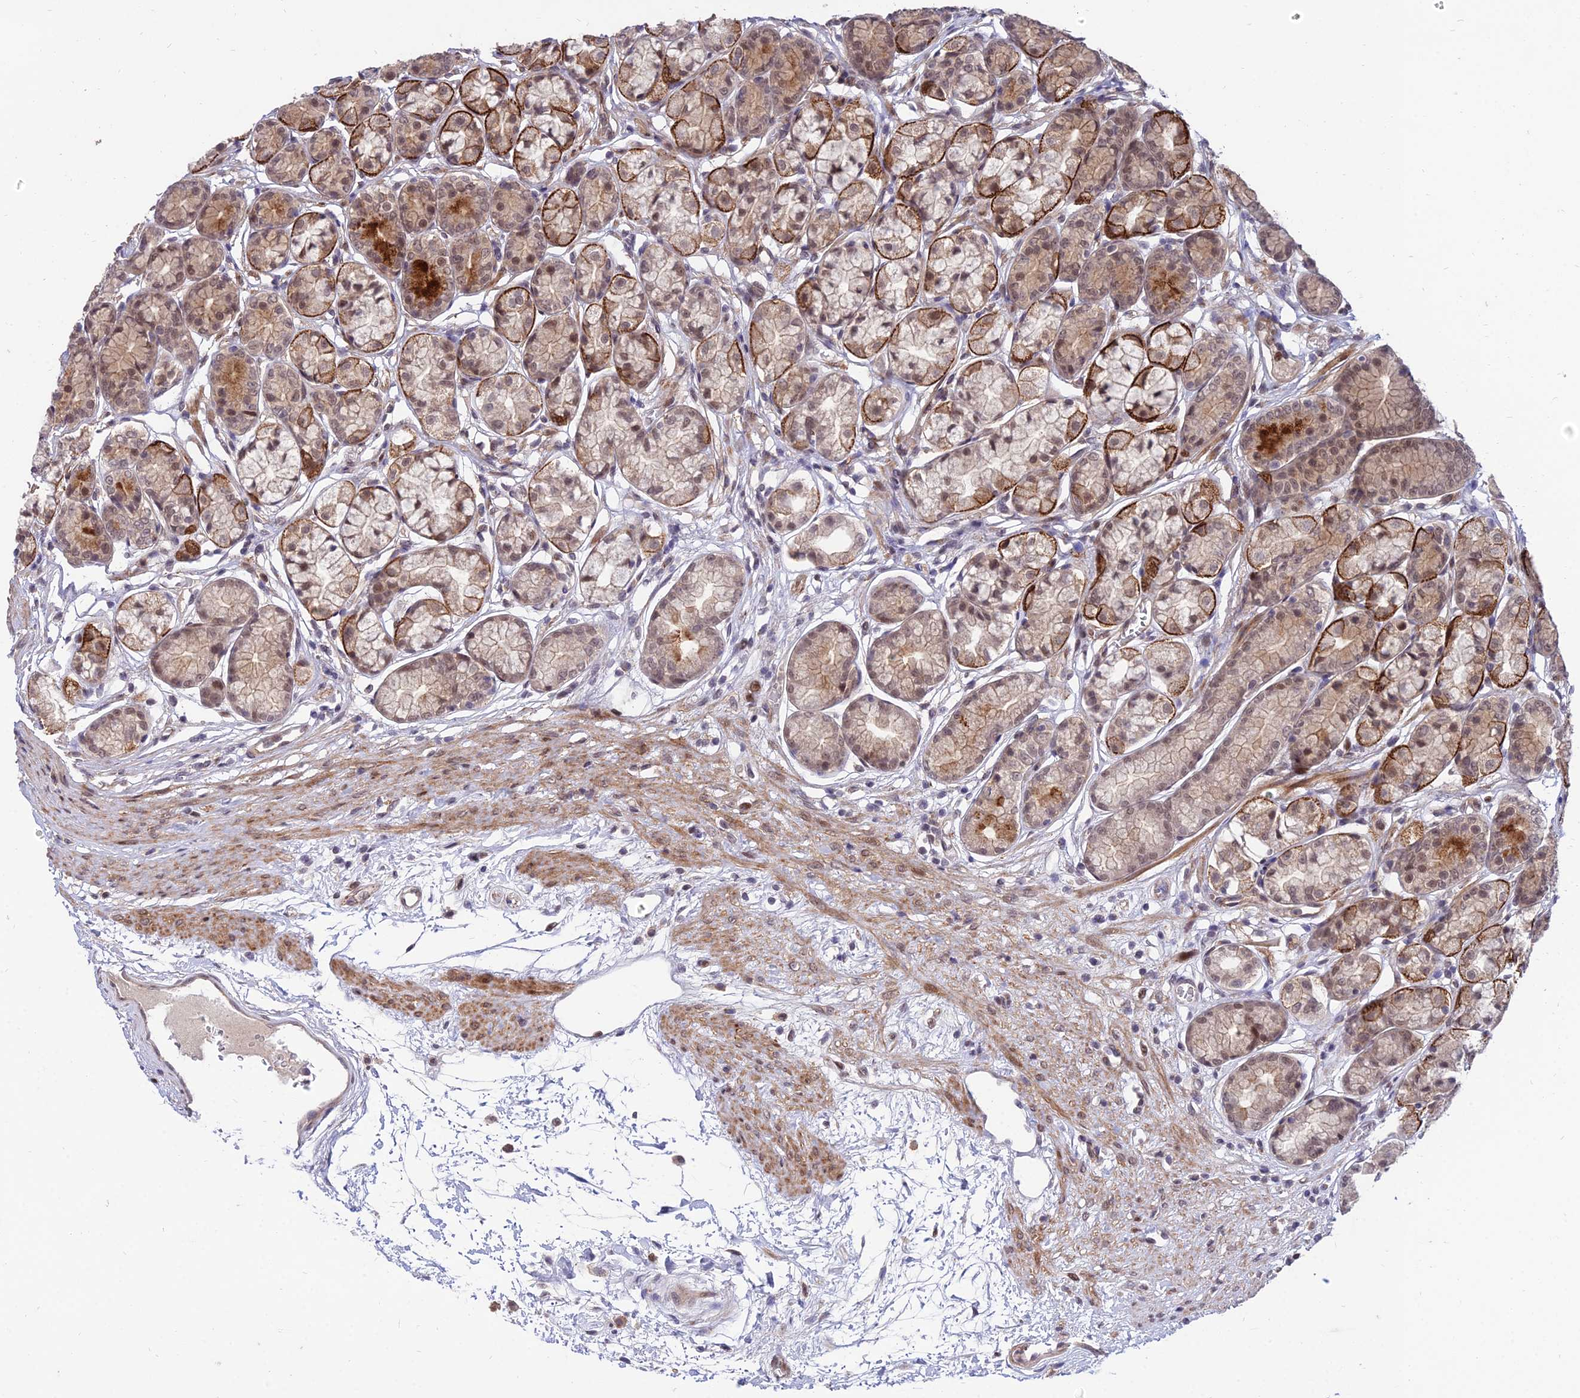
{"staining": {"intensity": "strong", "quantity": "25%-75%", "location": "cytoplasmic/membranous,nuclear"}, "tissue": "stomach", "cell_type": "Glandular cells", "image_type": "normal", "snomed": [{"axis": "morphology", "description": "Normal tissue, NOS"}, {"axis": "morphology", "description": "Adenocarcinoma, NOS"}, {"axis": "morphology", "description": "Adenocarcinoma, High grade"}, {"axis": "topography", "description": "Stomach, upper"}, {"axis": "topography", "description": "Stomach"}], "caption": "The immunohistochemical stain highlights strong cytoplasmic/membranous,nuclear expression in glandular cells of unremarkable stomach. The staining was performed using DAB, with brown indicating positive protein expression. Nuclei are stained blue with hematoxylin.", "gene": "ZNF85", "patient": {"sex": "female", "age": 65}}